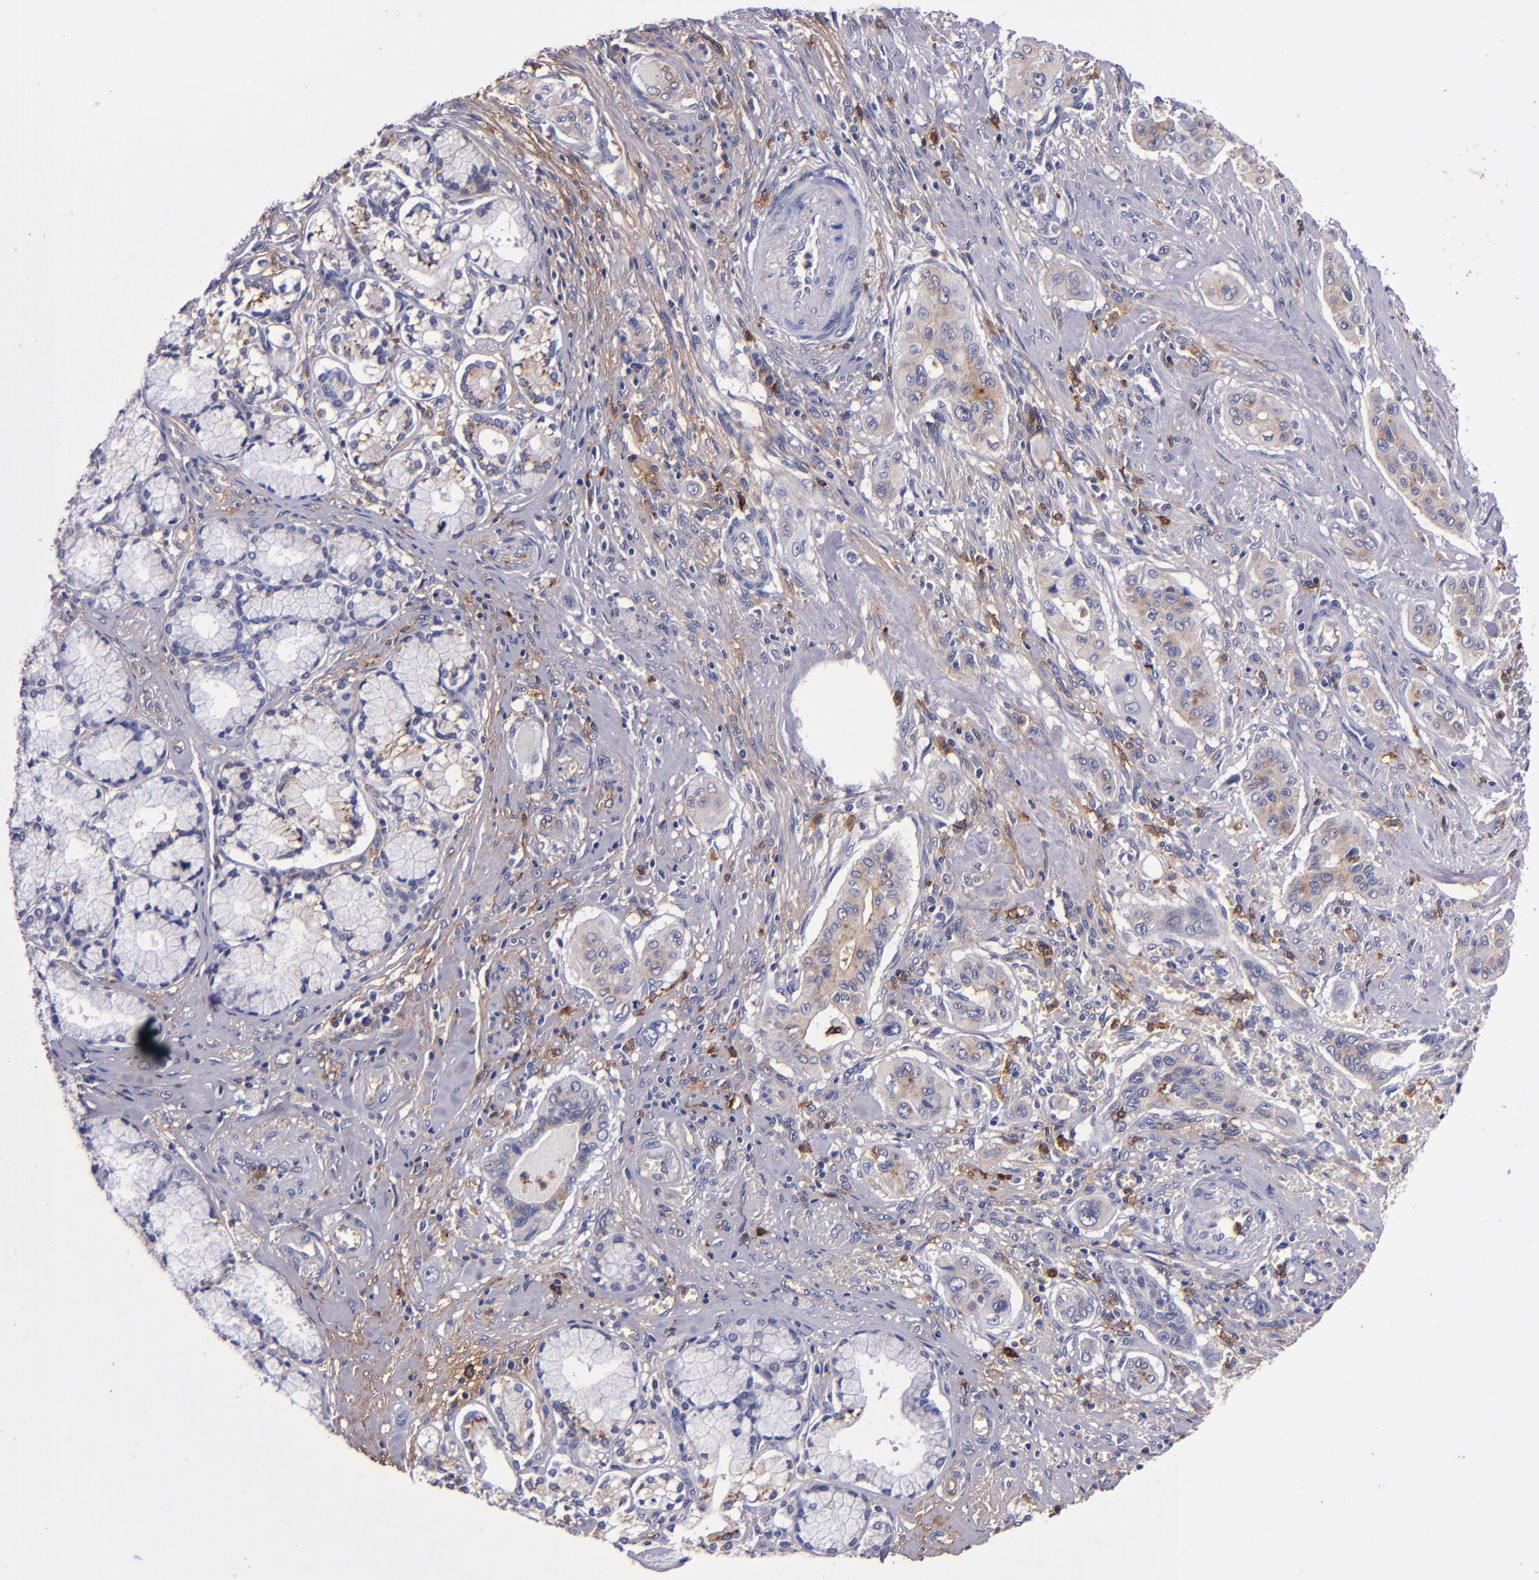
{"staining": {"intensity": "weak", "quantity": "25%-75%", "location": "cytoplasmic/membranous"}, "tissue": "pancreatic cancer", "cell_type": "Tumor cells", "image_type": "cancer", "snomed": [{"axis": "morphology", "description": "Adenocarcinoma, NOS"}, {"axis": "topography", "description": "Pancreas"}], "caption": "A histopathology image showing weak cytoplasmic/membranous positivity in approximately 25%-75% of tumor cells in pancreatic cancer, as visualized by brown immunohistochemical staining.", "gene": "SIRPA", "patient": {"sex": "male", "age": 77}}